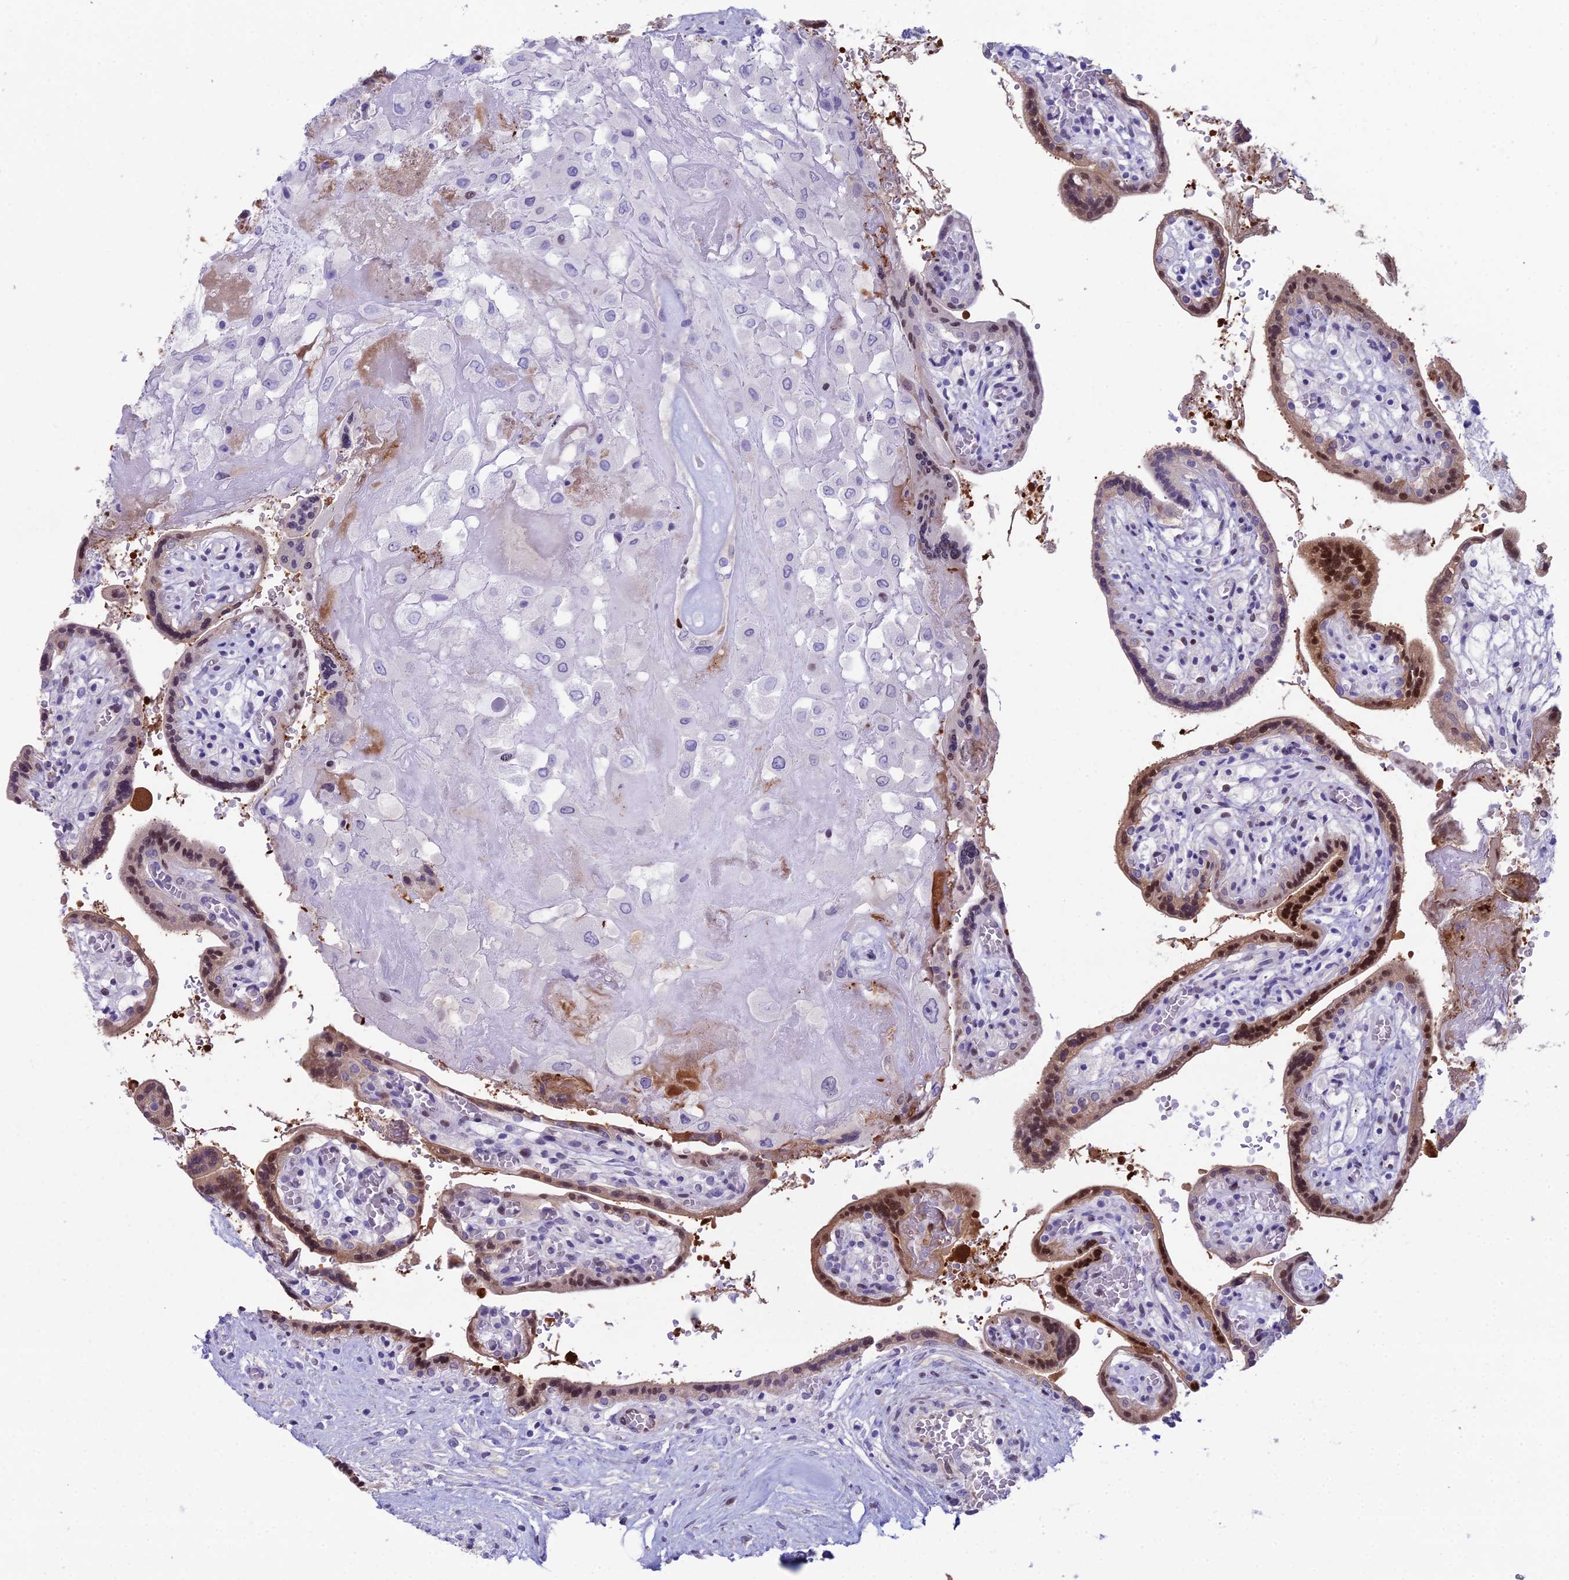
{"staining": {"intensity": "negative", "quantity": "none", "location": "none"}, "tissue": "placenta", "cell_type": "Decidual cells", "image_type": "normal", "snomed": [{"axis": "morphology", "description": "Normal tissue, NOS"}, {"axis": "topography", "description": "Placenta"}], "caption": "A photomicrograph of placenta stained for a protein displays no brown staining in decidual cells. The staining is performed using DAB brown chromogen with nuclei counter-stained in using hematoxylin.", "gene": "CC2D2A", "patient": {"sex": "female", "age": 37}}